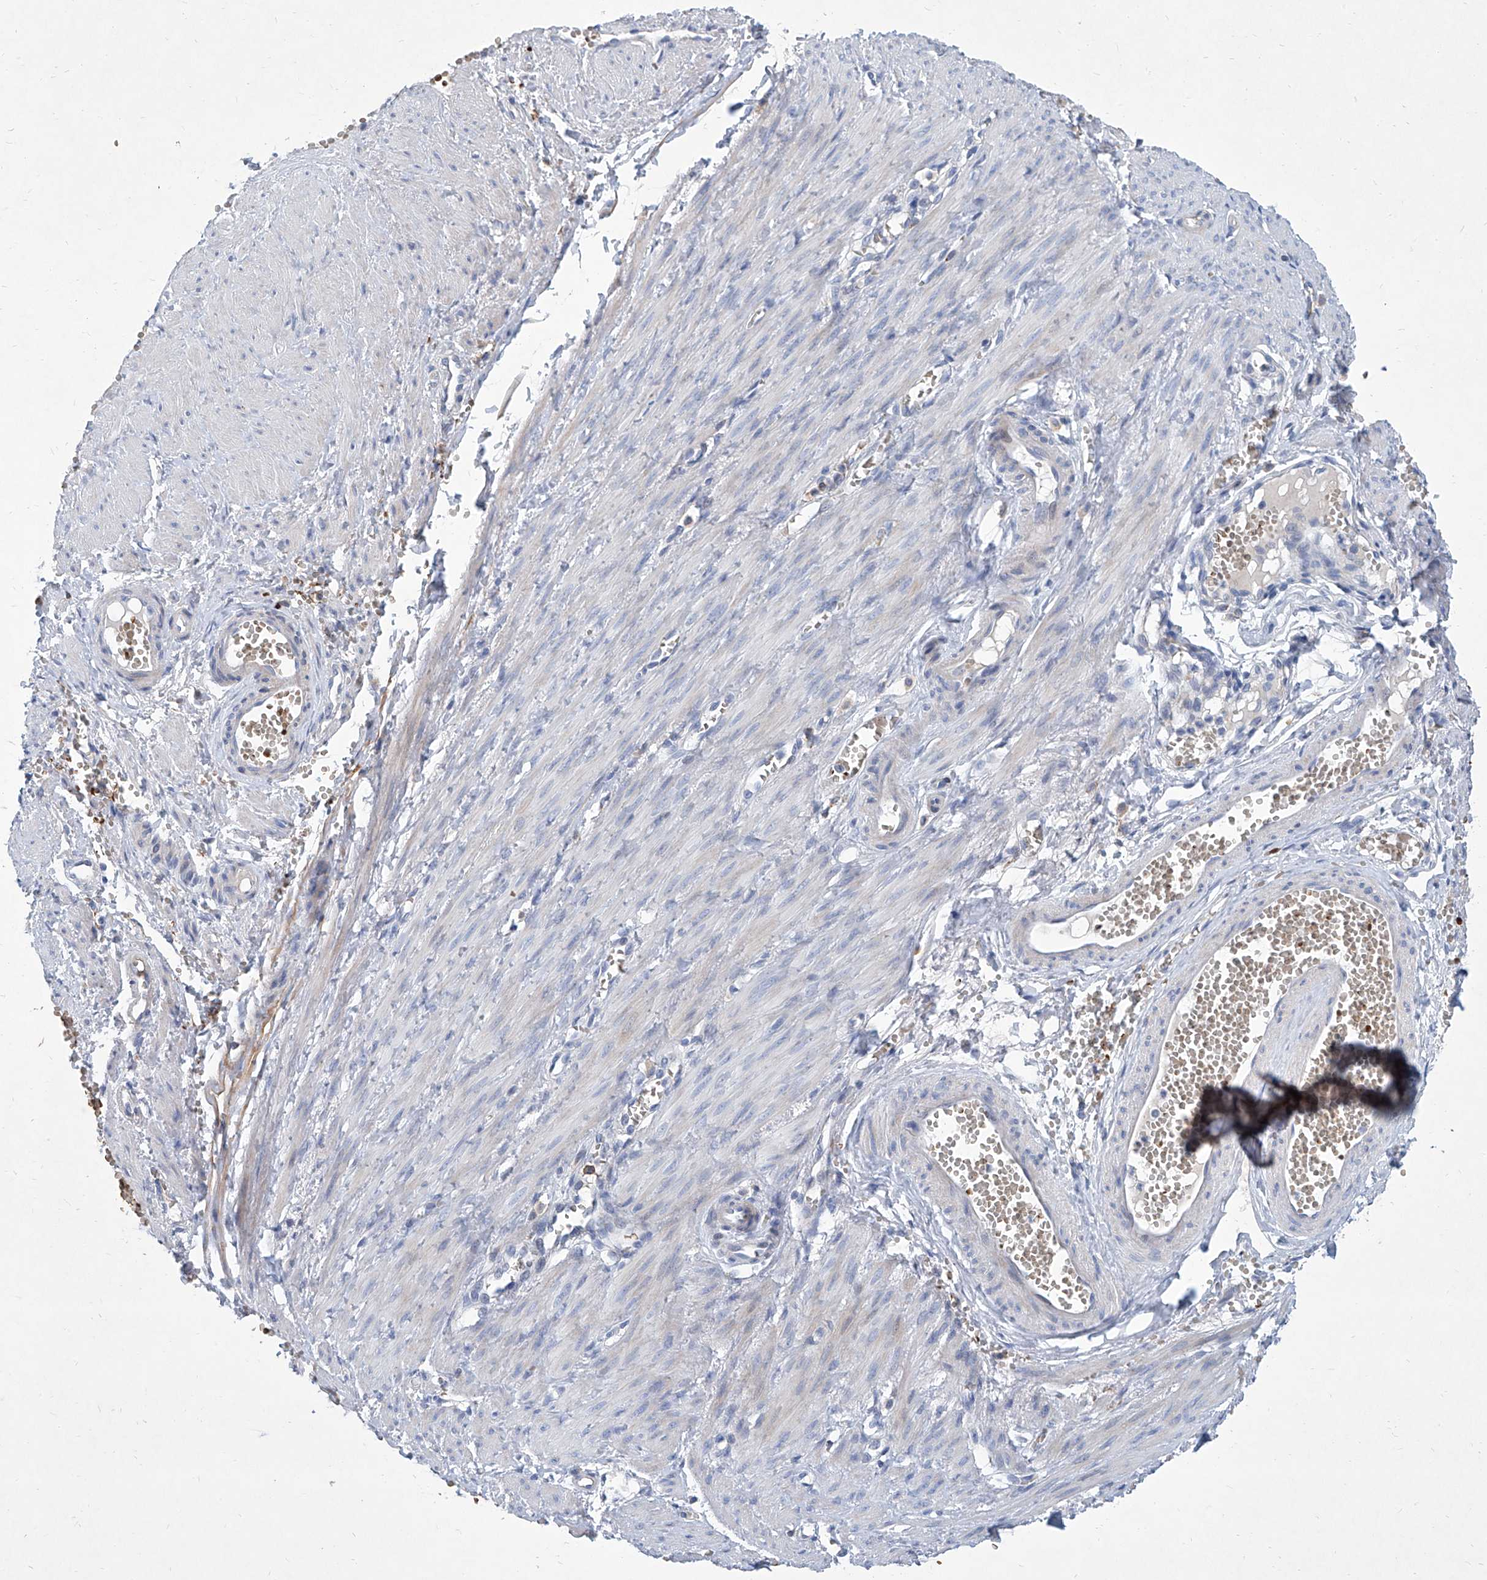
{"staining": {"intensity": "negative", "quantity": "none", "location": "none"}, "tissue": "adipose tissue", "cell_type": "Adipocytes", "image_type": "normal", "snomed": [{"axis": "morphology", "description": "Normal tissue, NOS"}, {"axis": "topography", "description": "Smooth muscle"}, {"axis": "topography", "description": "Peripheral nerve tissue"}], "caption": "Adipocytes are negative for protein expression in benign human adipose tissue. The staining is performed using DAB brown chromogen with nuclei counter-stained in using hematoxylin.", "gene": "FPR2", "patient": {"sex": "female", "age": 39}}